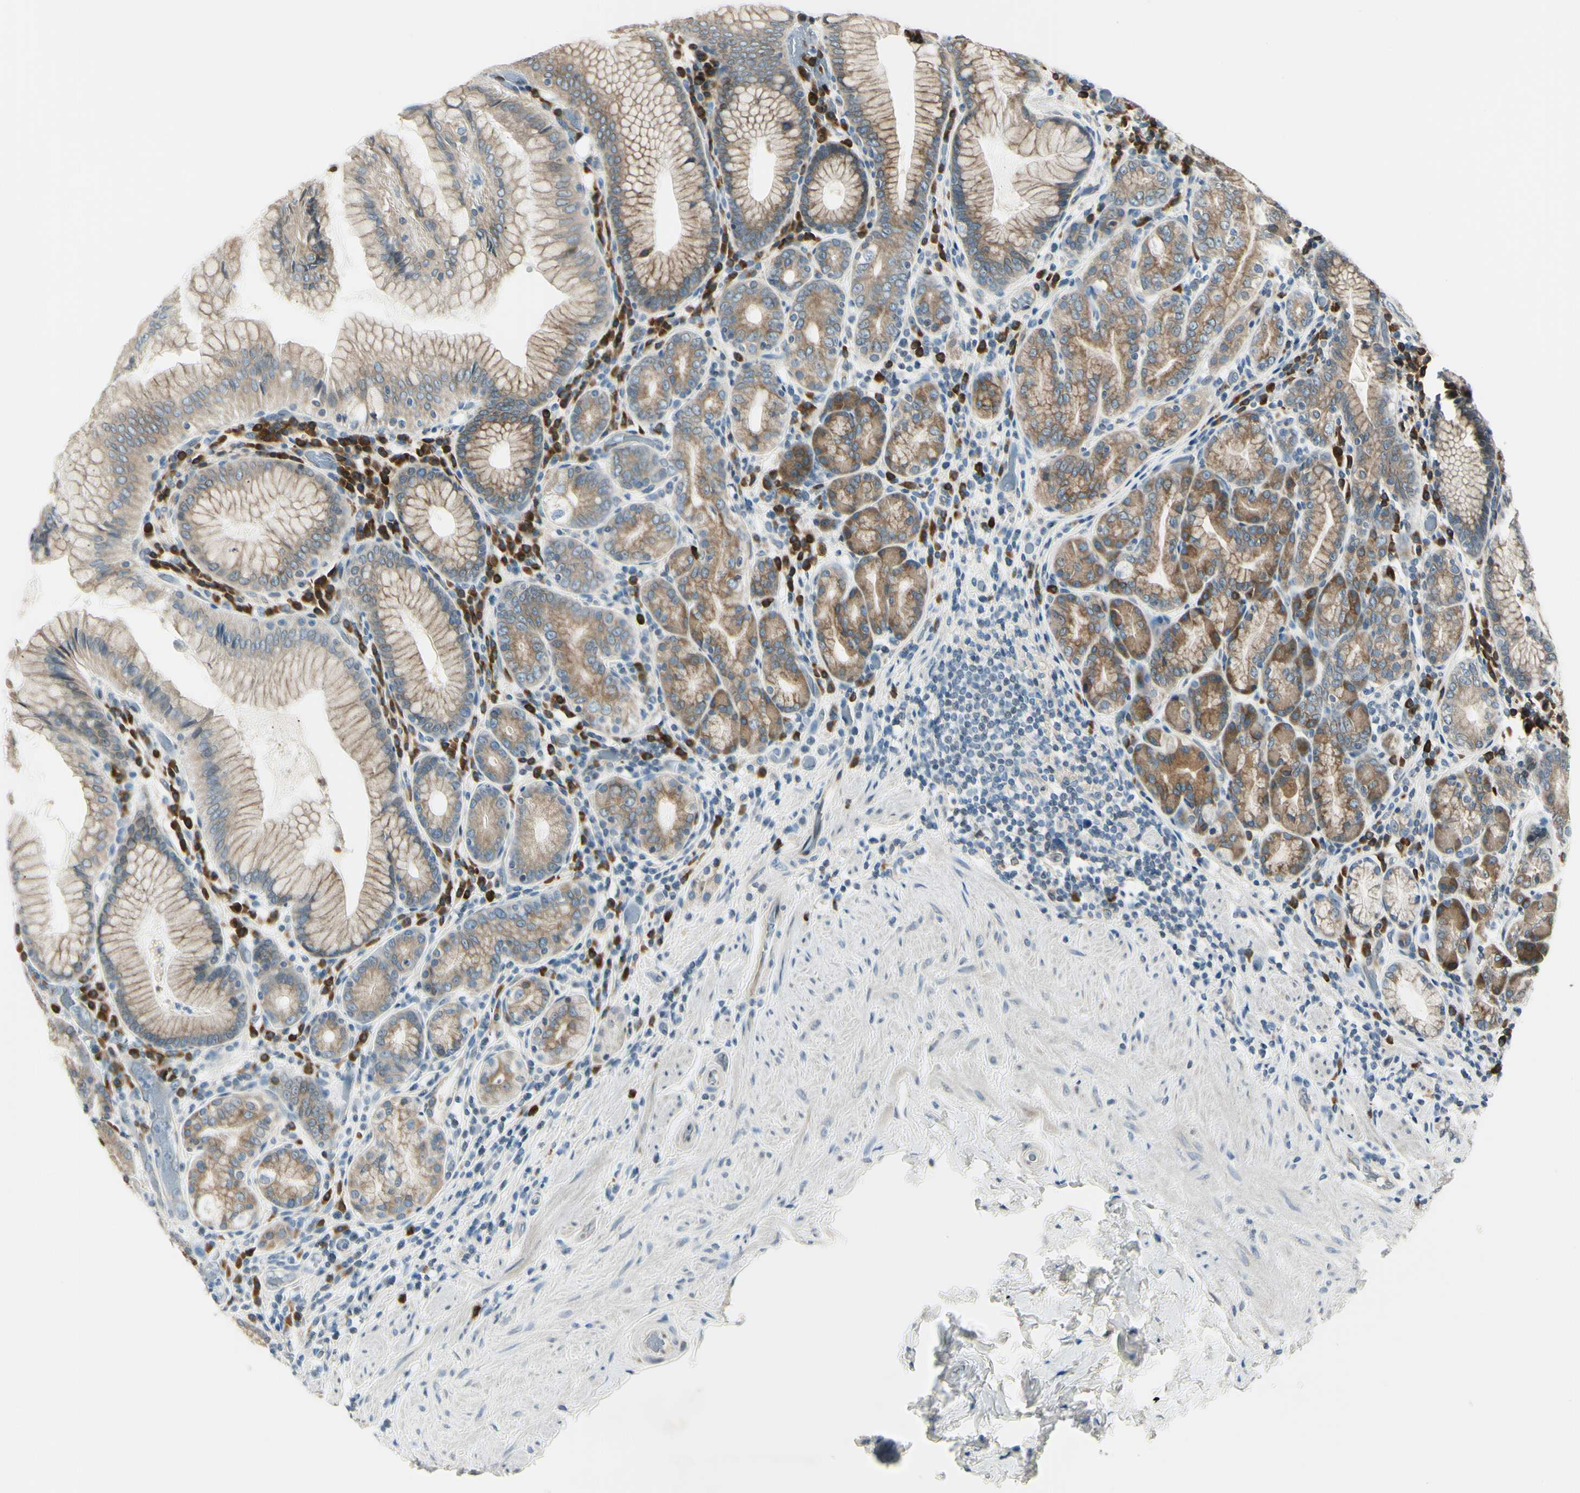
{"staining": {"intensity": "moderate", "quantity": ">75%", "location": "cytoplasmic/membranous"}, "tissue": "stomach", "cell_type": "Glandular cells", "image_type": "normal", "snomed": [{"axis": "morphology", "description": "Normal tissue, NOS"}, {"axis": "topography", "description": "Stomach, lower"}], "caption": "IHC (DAB (3,3'-diaminobenzidine)) staining of unremarkable stomach displays moderate cytoplasmic/membranous protein staining in approximately >75% of glandular cells.", "gene": "SELENOS", "patient": {"sex": "female", "age": 76}}